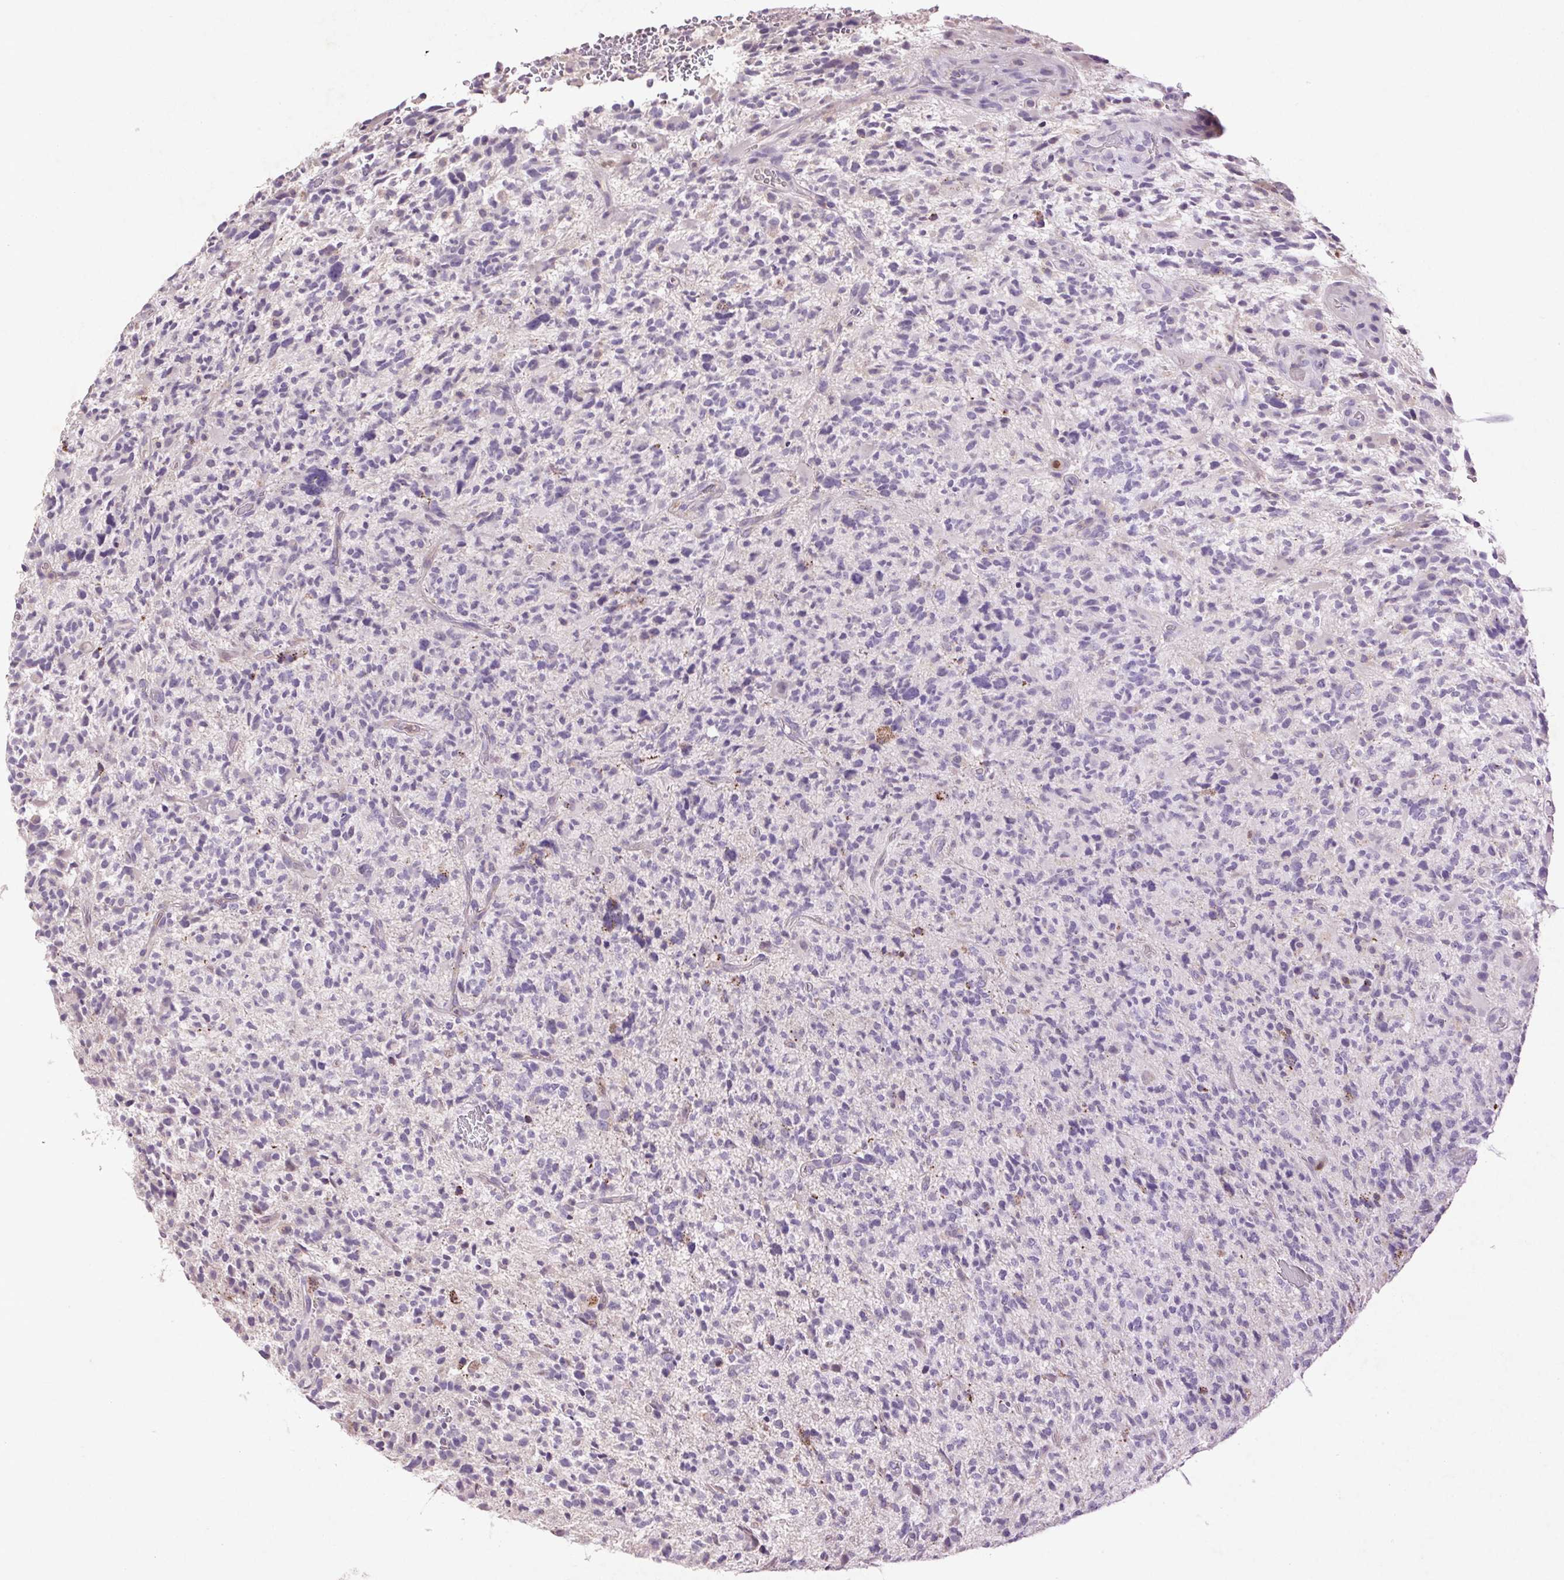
{"staining": {"intensity": "negative", "quantity": "none", "location": "none"}, "tissue": "glioma", "cell_type": "Tumor cells", "image_type": "cancer", "snomed": [{"axis": "morphology", "description": "Glioma, malignant, High grade"}, {"axis": "topography", "description": "Brain"}], "caption": "Immunohistochemical staining of malignant high-grade glioma reveals no significant expression in tumor cells.", "gene": "FNDC7", "patient": {"sex": "female", "age": 71}}